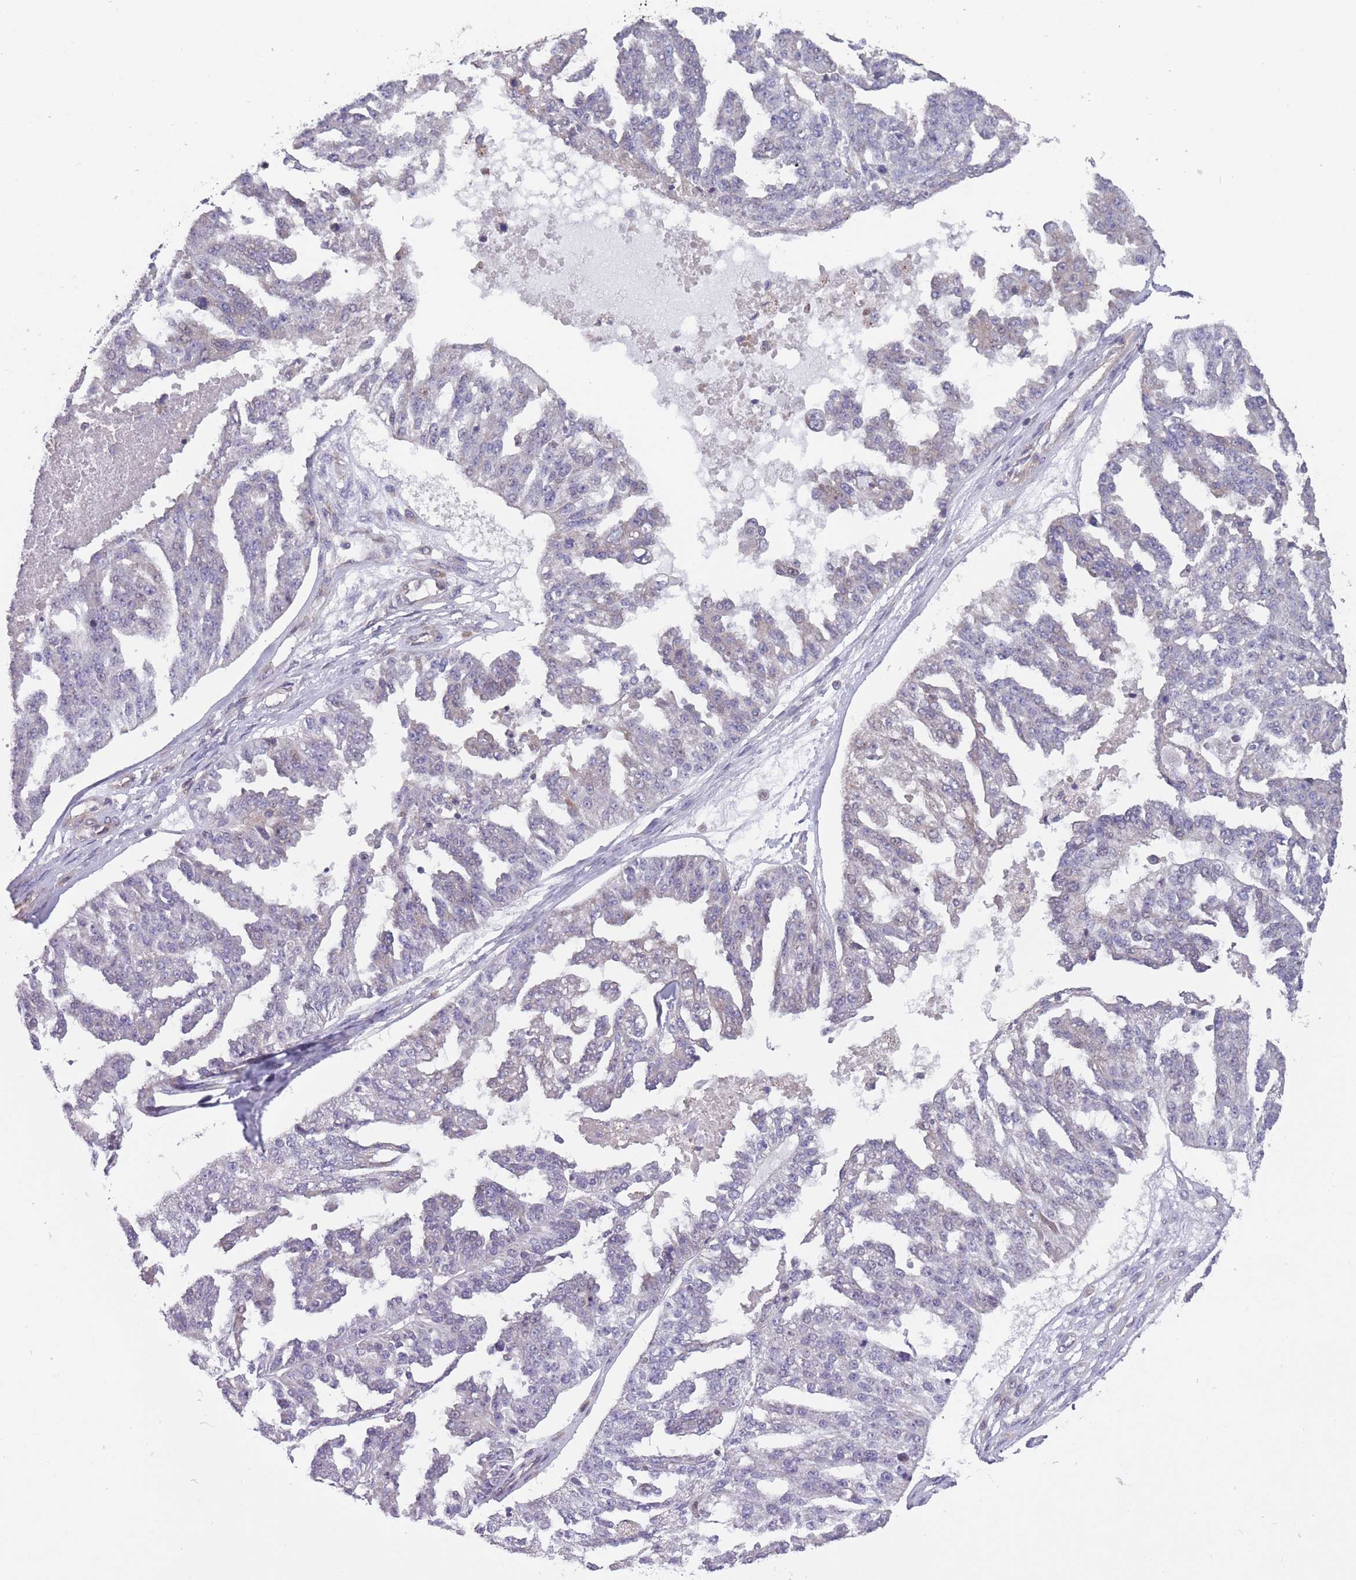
{"staining": {"intensity": "negative", "quantity": "none", "location": "none"}, "tissue": "ovarian cancer", "cell_type": "Tumor cells", "image_type": "cancer", "snomed": [{"axis": "morphology", "description": "Cystadenocarcinoma, serous, NOS"}, {"axis": "topography", "description": "Ovary"}], "caption": "Immunohistochemical staining of ovarian cancer (serous cystadenocarcinoma) demonstrates no significant expression in tumor cells. Nuclei are stained in blue.", "gene": "ITPKC", "patient": {"sex": "female", "age": 58}}